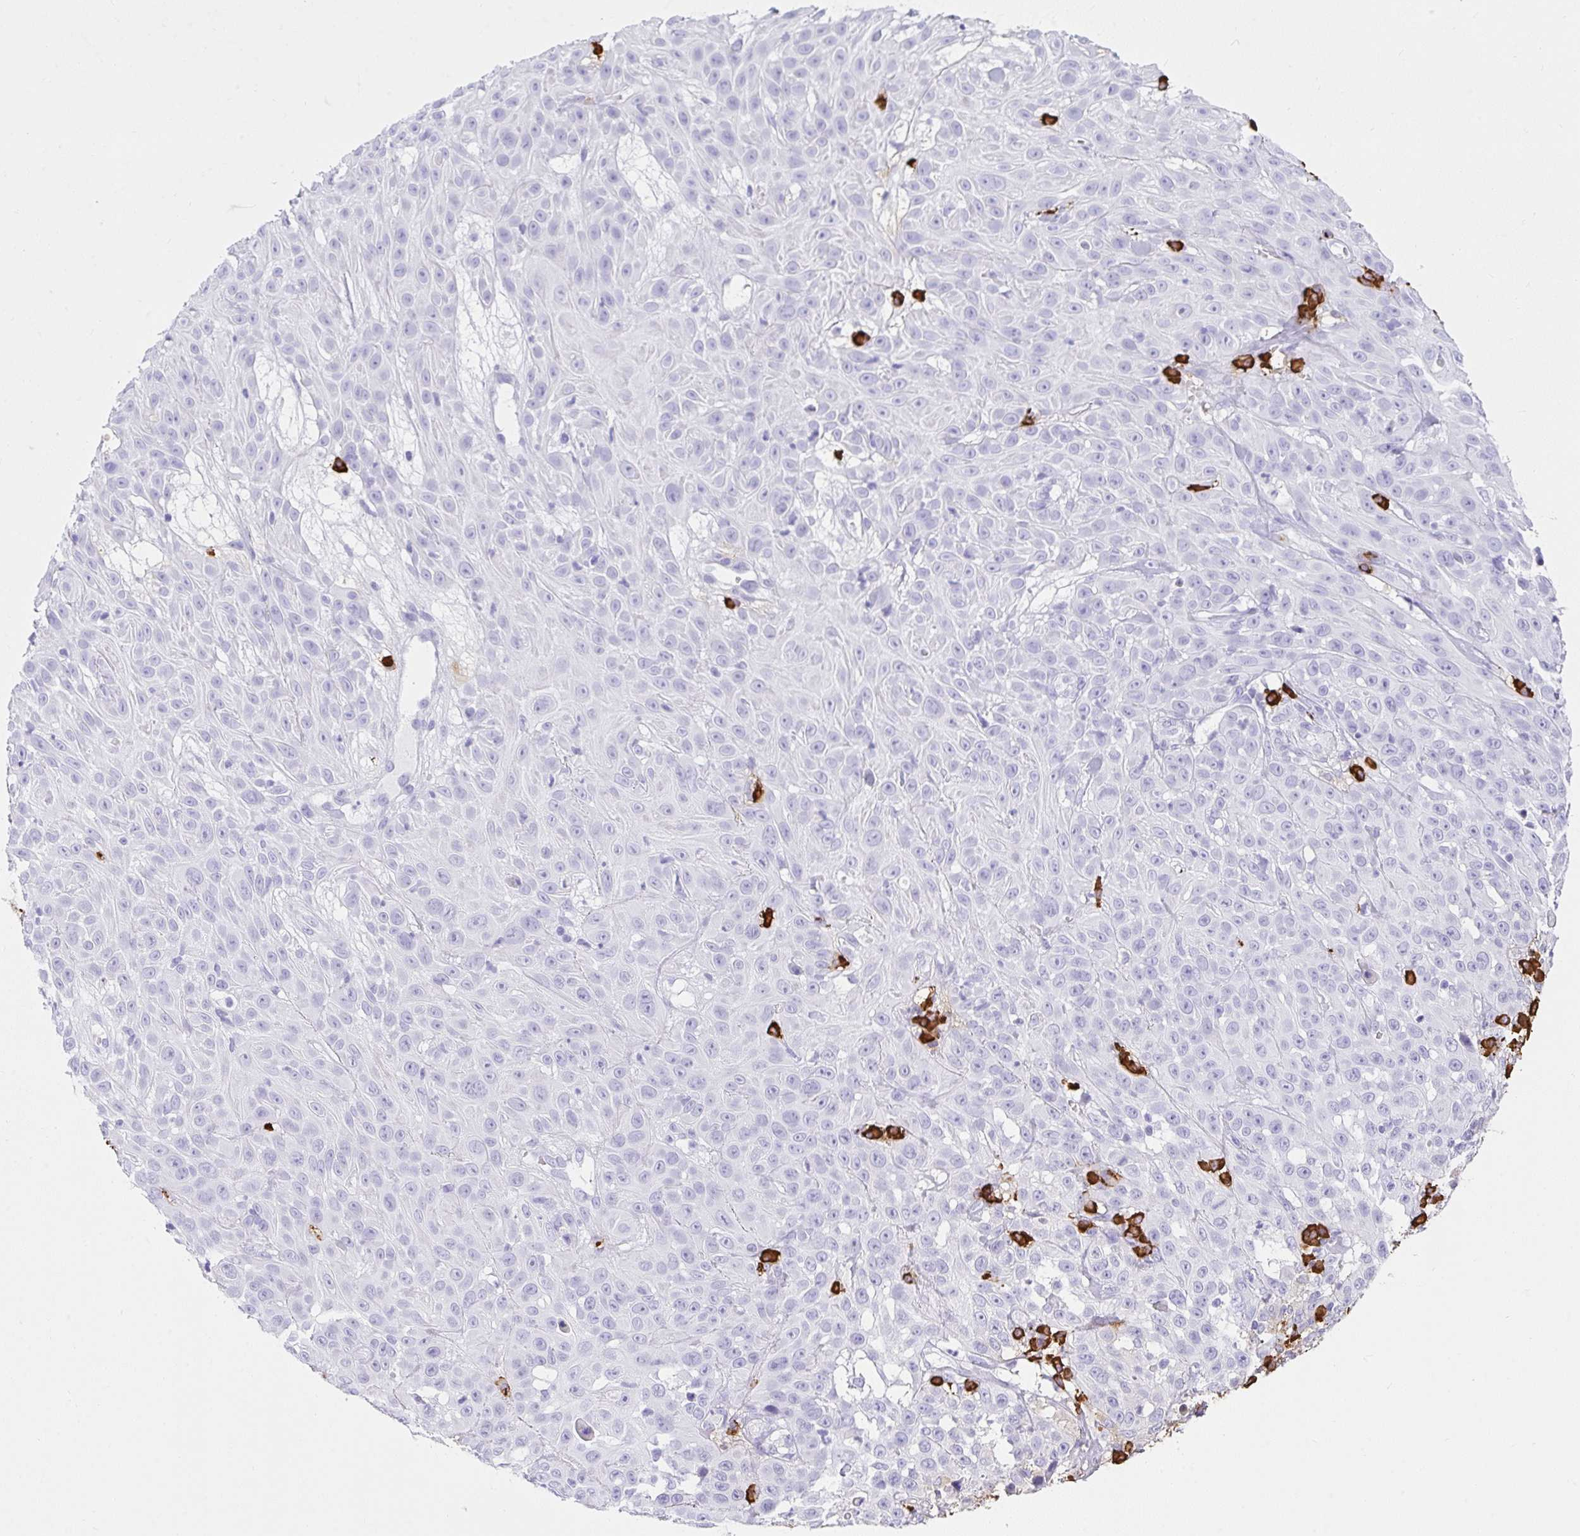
{"staining": {"intensity": "negative", "quantity": "none", "location": "none"}, "tissue": "skin cancer", "cell_type": "Tumor cells", "image_type": "cancer", "snomed": [{"axis": "morphology", "description": "Squamous cell carcinoma, NOS"}, {"axis": "topography", "description": "Skin"}], "caption": "Immunohistochemical staining of human skin cancer demonstrates no significant staining in tumor cells.", "gene": "CDADC1", "patient": {"sex": "male", "age": 82}}